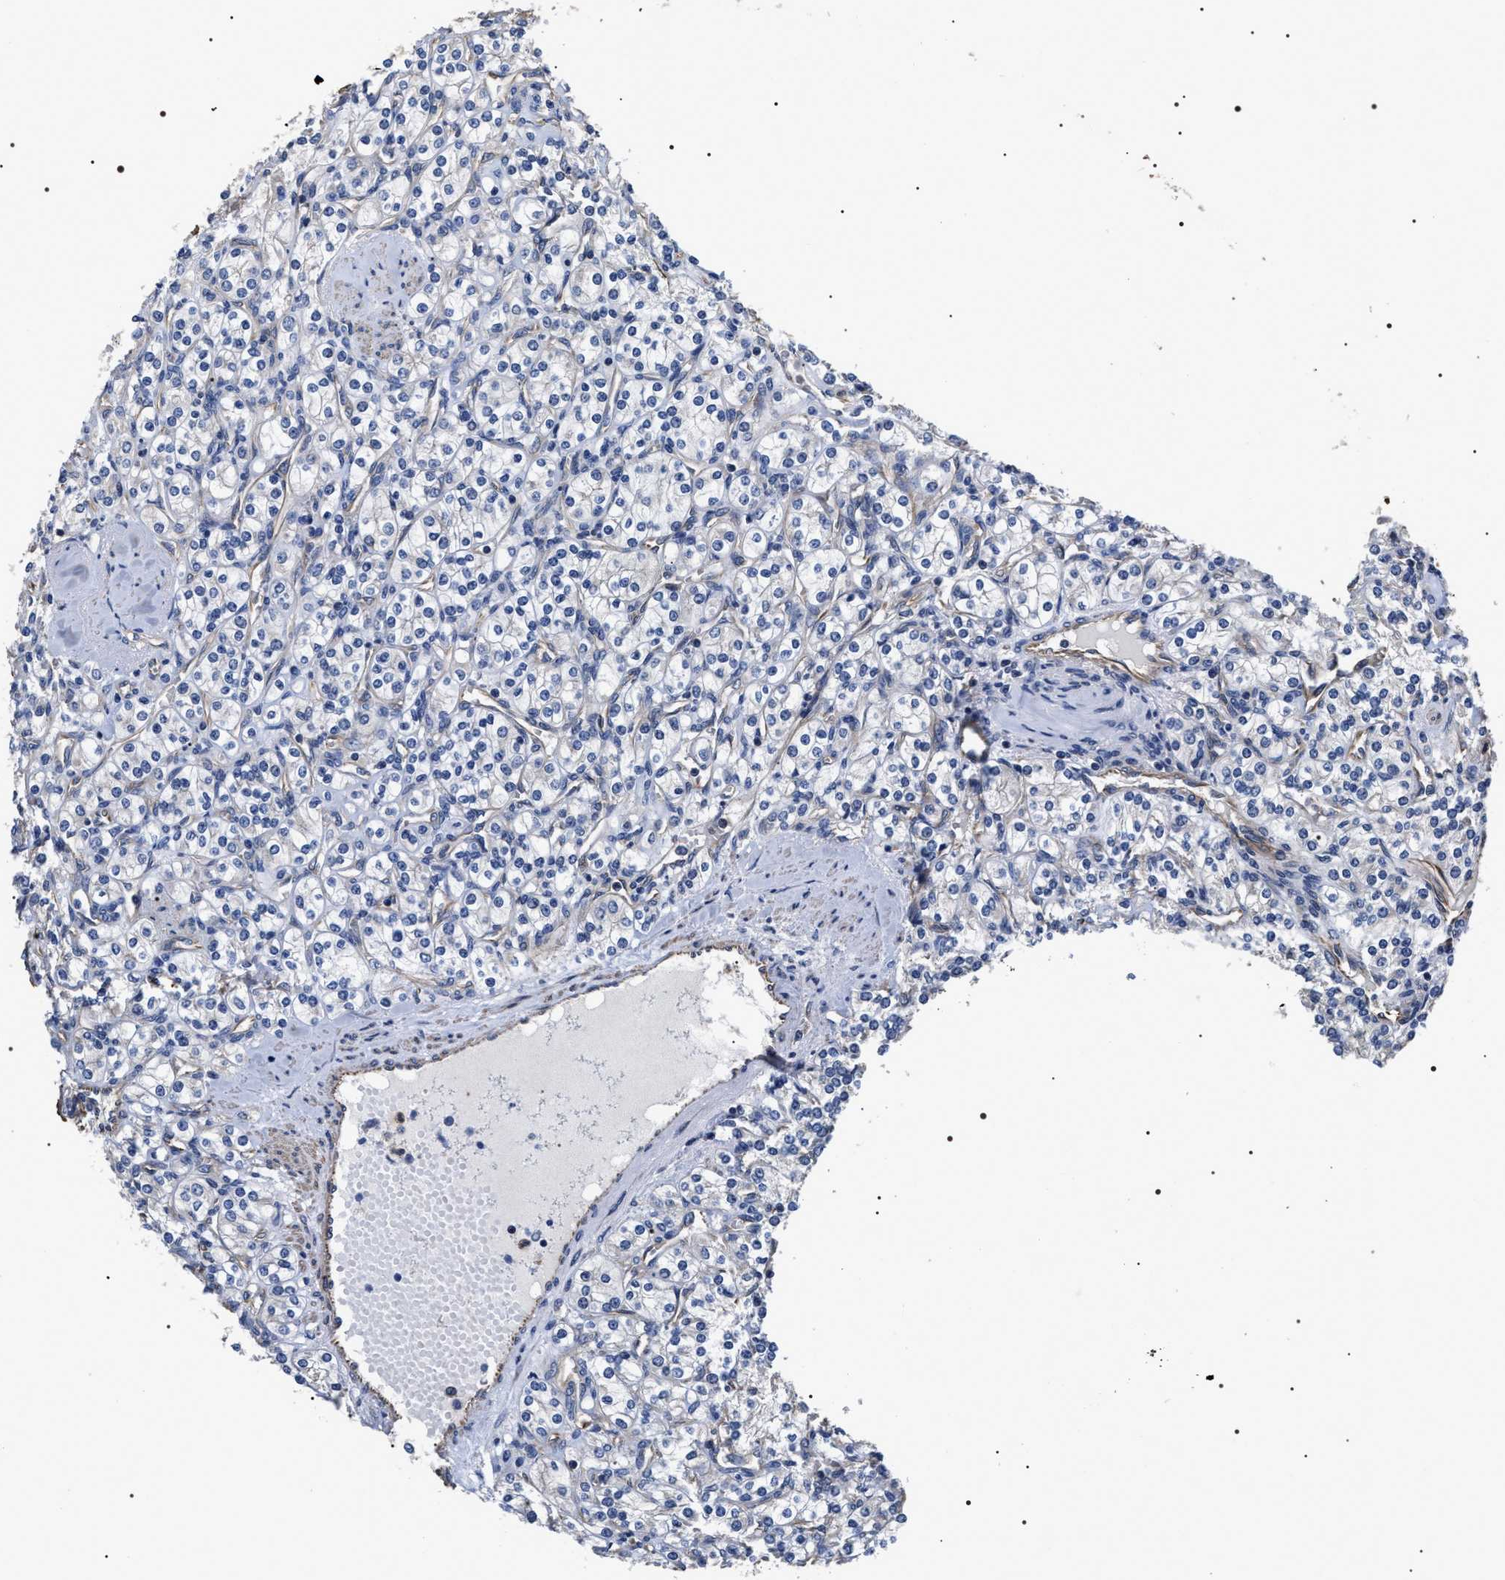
{"staining": {"intensity": "negative", "quantity": "none", "location": "none"}, "tissue": "renal cancer", "cell_type": "Tumor cells", "image_type": "cancer", "snomed": [{"axis": "morphology", "description": "Adenocarcinoma, NOS"}, {"axis": "topography", "description": "Kidney"}], "caption": "The histopathology image reveals no significant expression in tumor cells of renal cancer.", "gene": "TSPAN33", "patient": {"sex": "male", "age": 77}}